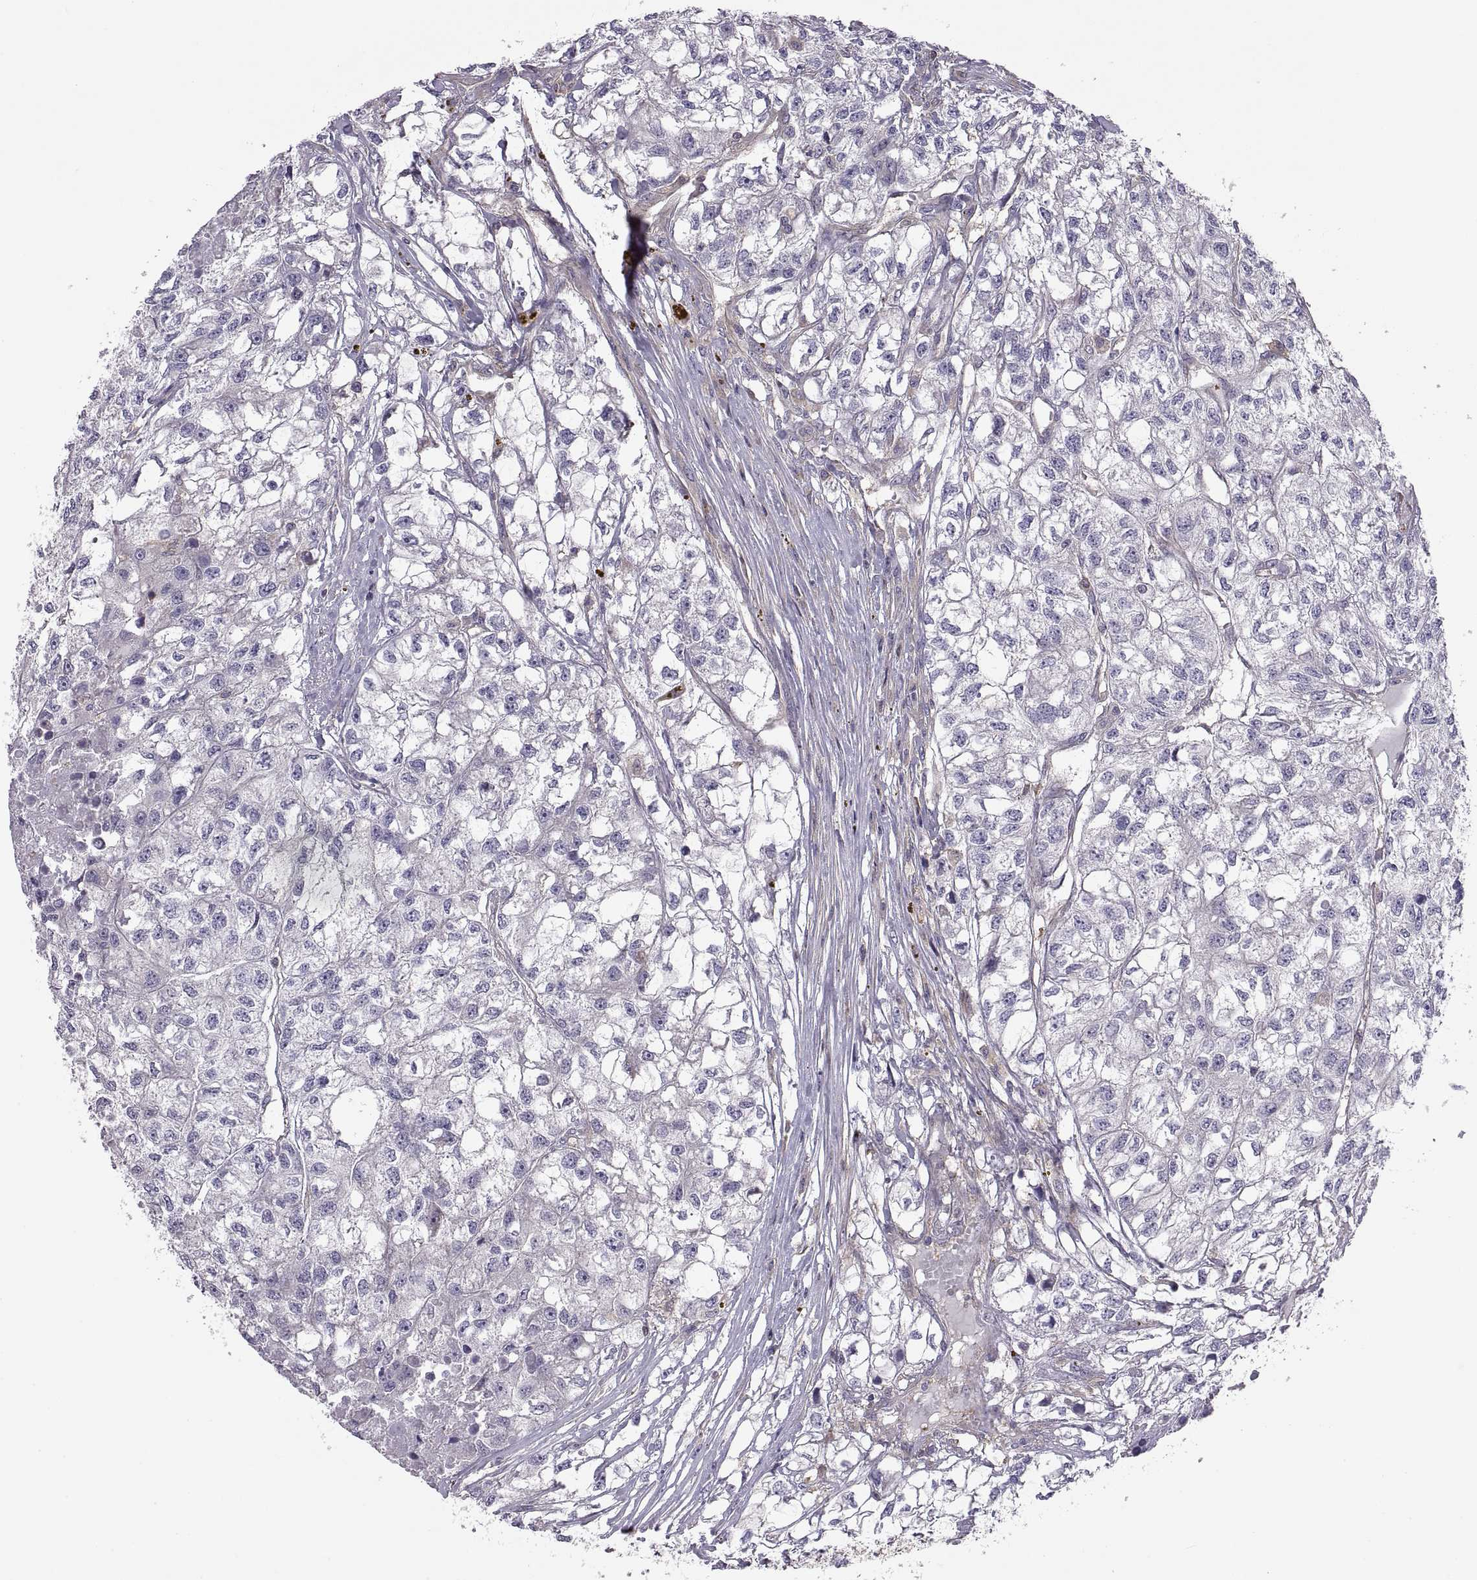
{"staining": {"intensity": "negative", "quantity": "none", "location": "none"}, "tissue": "renal cancer", "cell_type": "Tumor cells", "image_type": "cancer", "snomed": [{"axis": "morphology", "description": "Adenocarcinoma, NOS"}, {"axis": "topography", "description": "Kidney"}], "caption": "This histopathology image is of renal adenocarcinoma stained with immunohistochemistry (IHC) to label a protein in brown with the nuclei are counter-stained blue. There is no expression in tumor cells. Nuclei are stained in blue.", "gene": "SPATA32", "patient": {"sex": "male", "age": 56}}